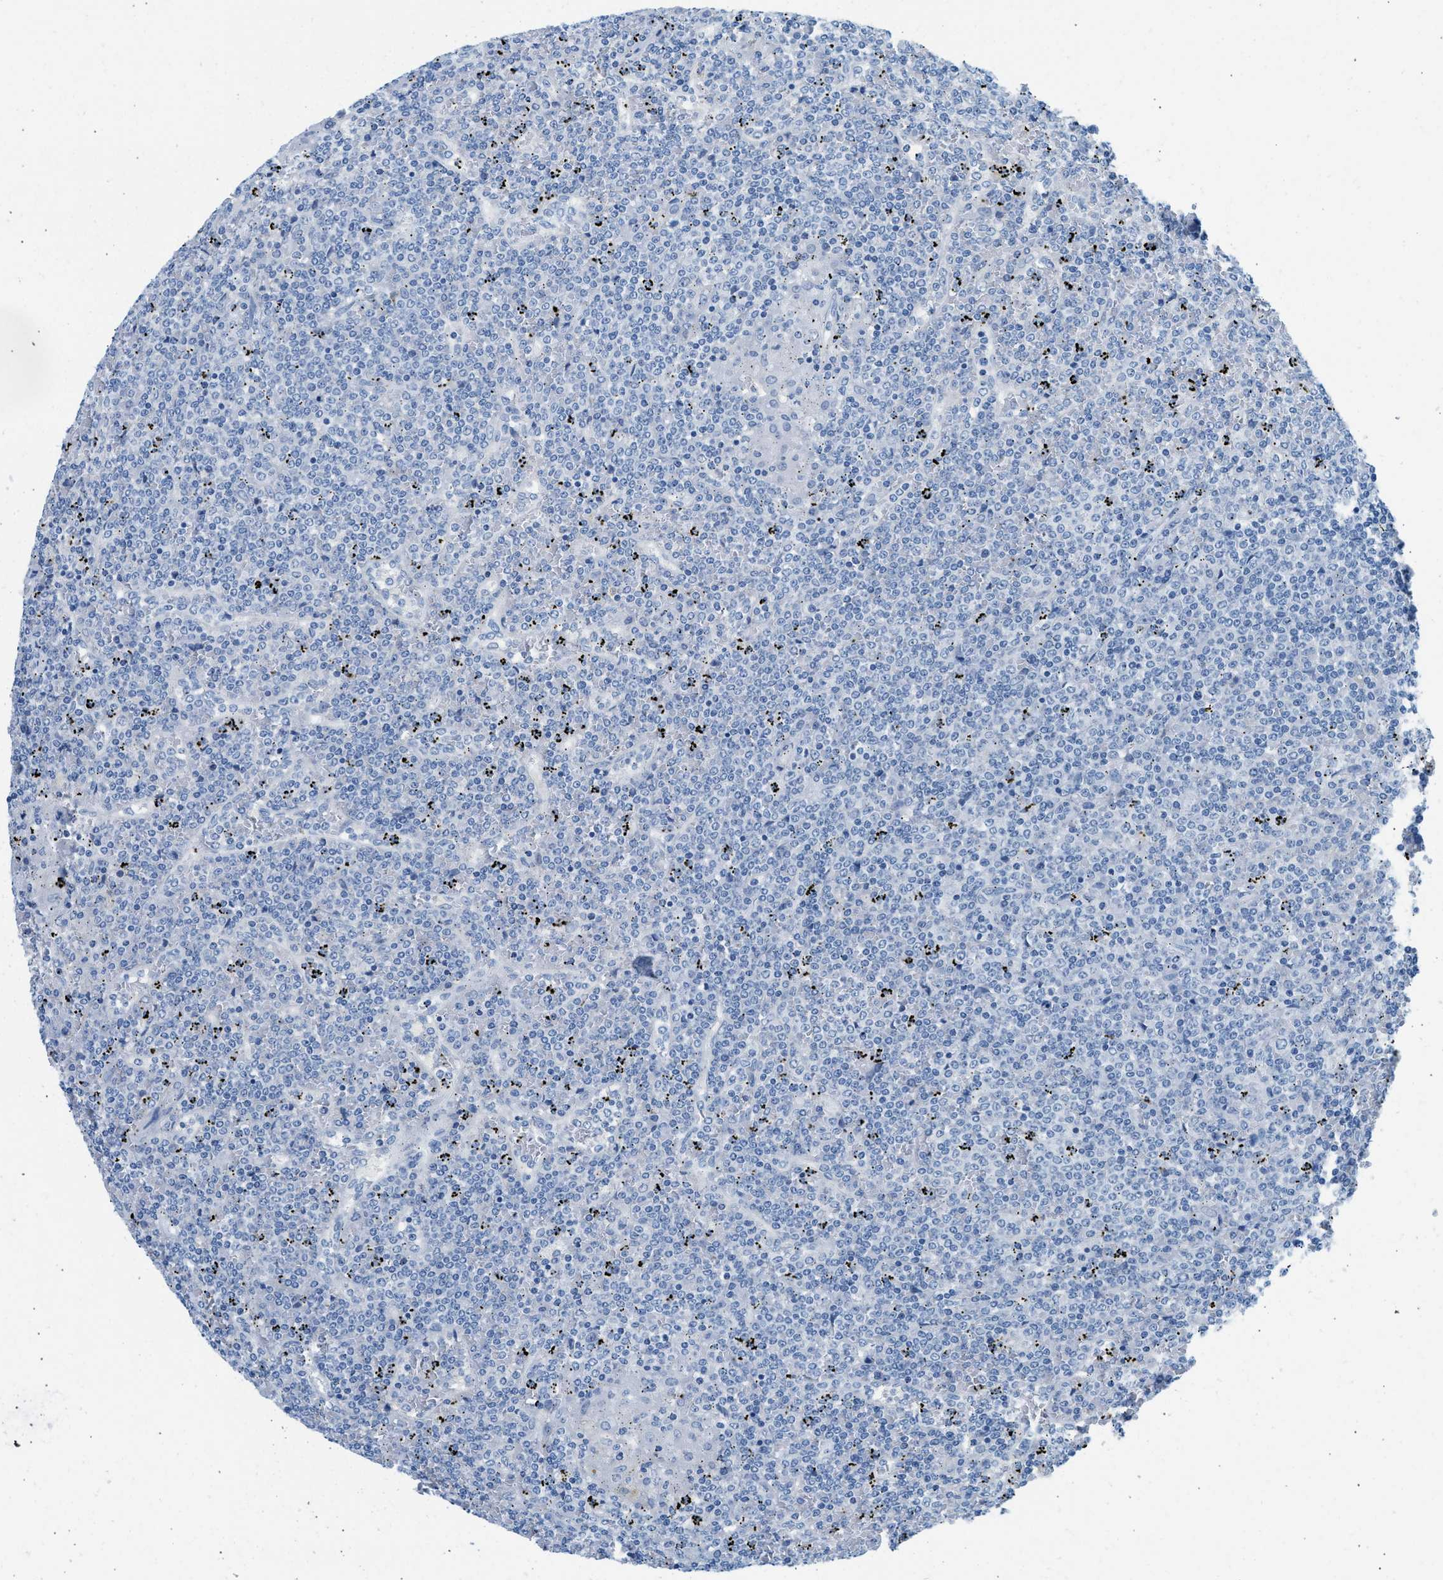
{"staining": {"intensity": "negative", "quantity": "none", "location": "none"}, "tissue": "lymphoma", "cell_type": "Tumor cells", "image_type": "cancer", "snomed": [{"axis": "morphology", "description": "Malignant lymphoma, non-Hodgkin's type, Low grade"}, {"axis": "topography", "description": "Spleen"}], "caption": "Protein analysis of low-grade malignant lymphoma, non-Hodgkin's type demonstrates no significant staining in tumor cells.", "gene": "SPAM1", "patient": {"sex": "female", "age": 19}}